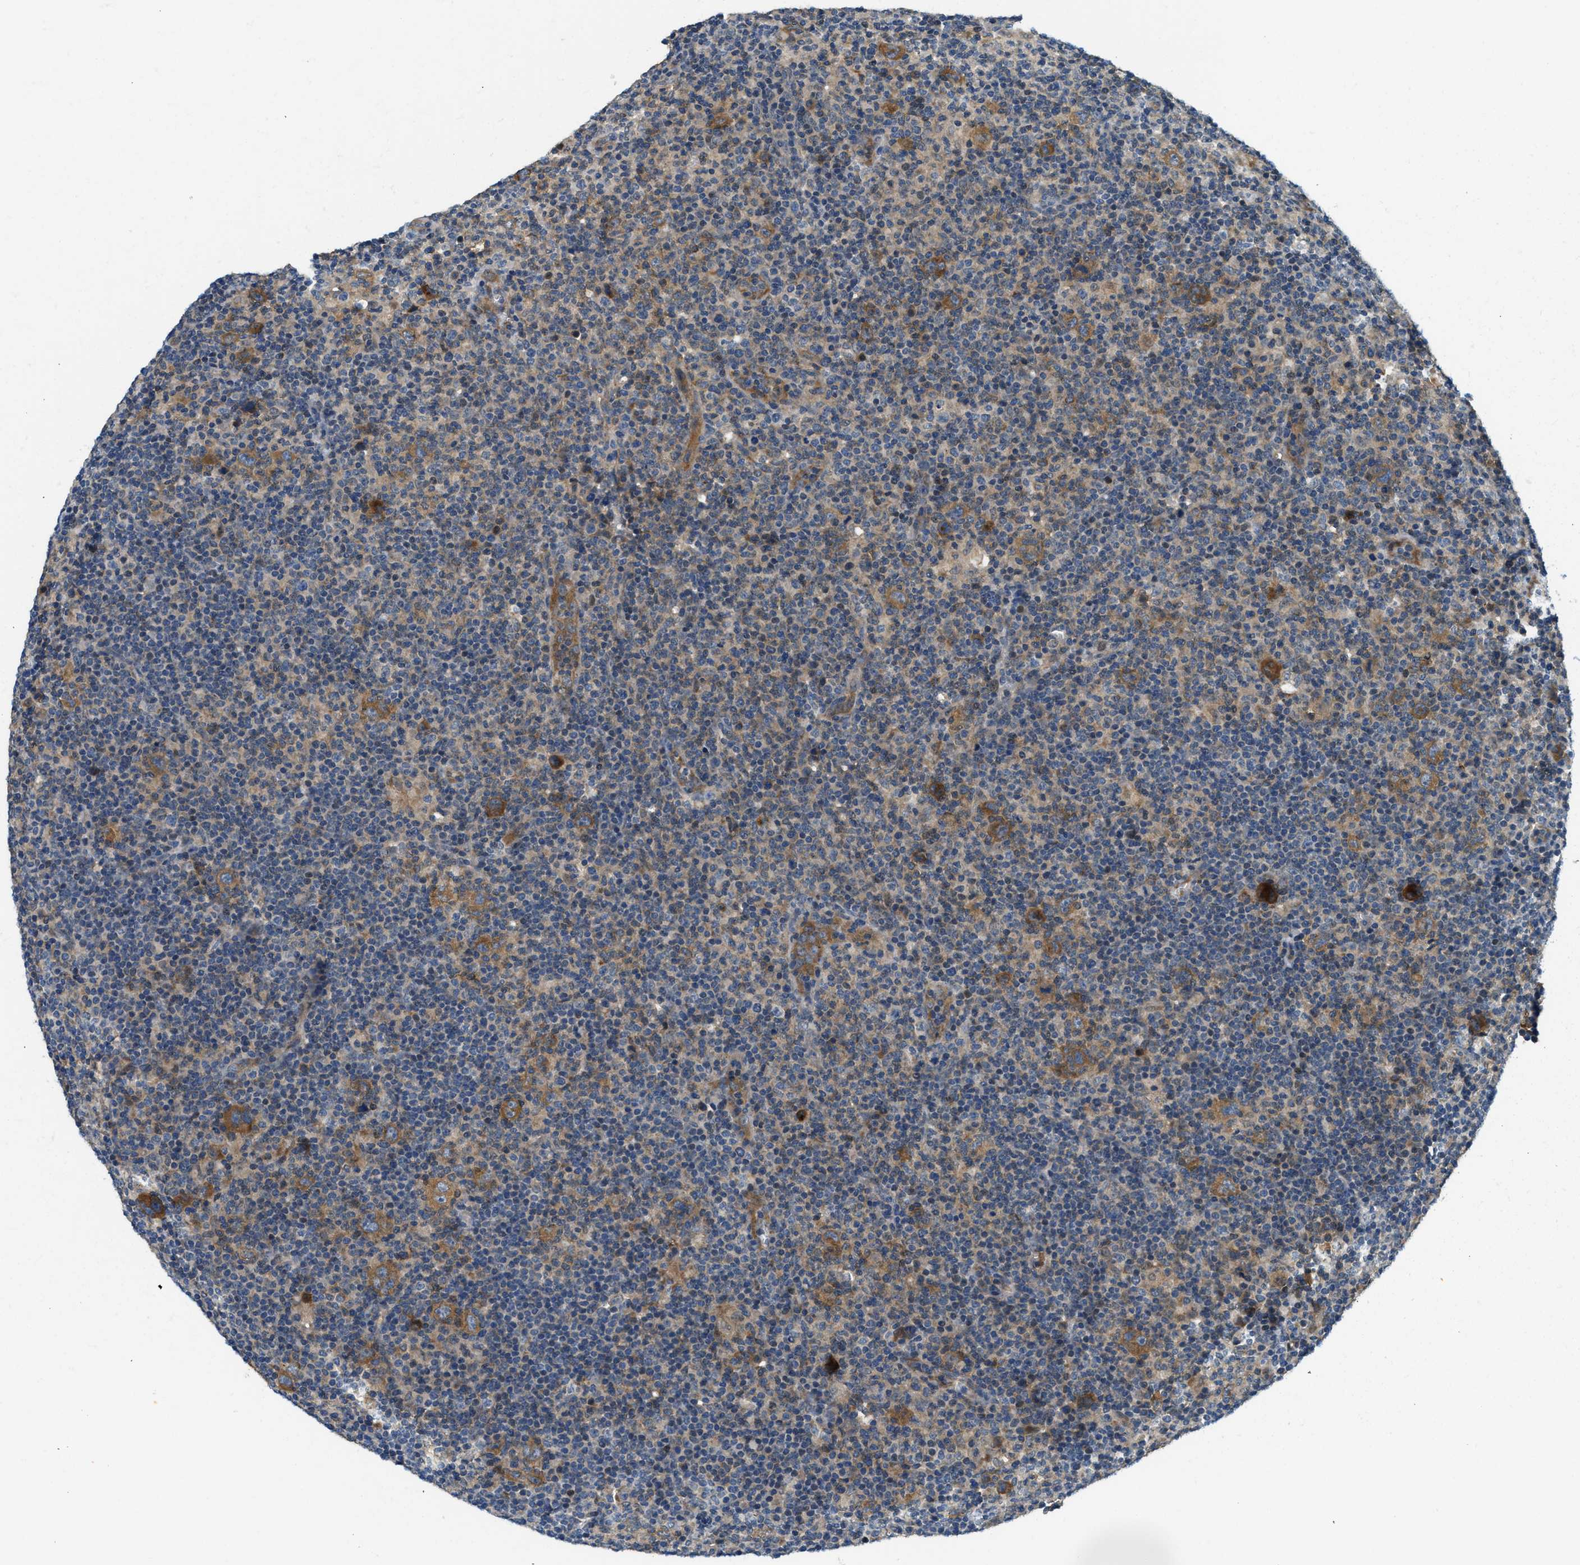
{"staining": {"intensity": "moderate", "quantity": ">75%", "location": "cytoplasmic/membranous"}, "tissue": "lymphoma", "cell_type": "Tumor cells", "image_type": "cancer", "snomed": [{"axis": "morphology", "description": "Hodgkin's disease, NOS"}, {"axis": "topography", "description": "Lymph node"}], "caption": "An immunohistochemistry micrograph of neoplastic tissue is shown. Protein staining in brown labels moderate cytoplasmic/membranous positivity in Hodgkin's disease within tumor cells.", "gene": "KCNK1", "patient": {"sex": "female", "age": 57}}